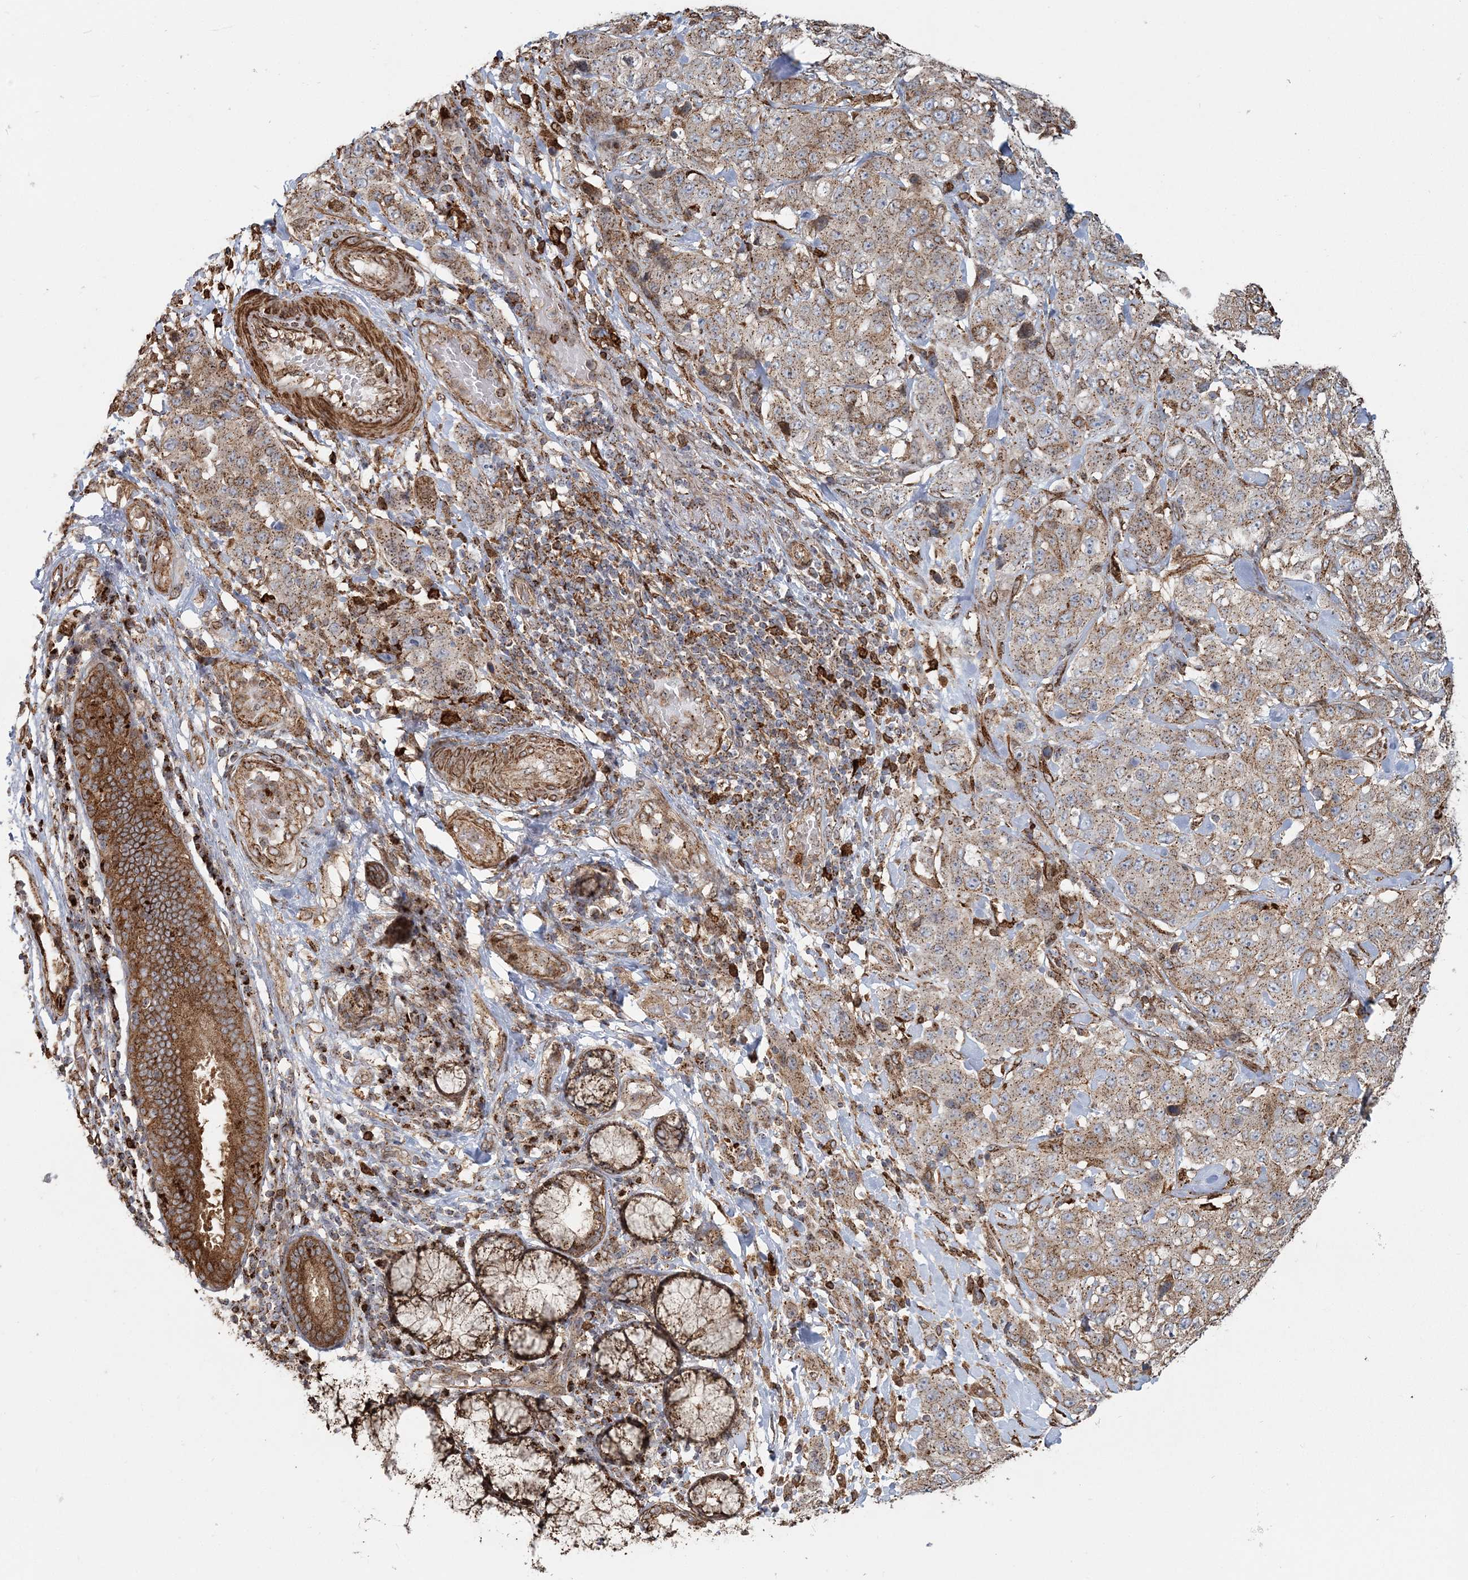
{"staining": {"intensity": "moderate", "quantity": ">75%", "location": "cytoplasmic/membranous"}, "tissue": "stomach cancer", "cell_type": "Tumor cells", "image_type": "cancer", "snomed": [{"axis": "morphology", "description": "Adenocarcinoma, NOS"}, {"axis": "topography", "description": "Stomach"}], "caption": "This image demonstrates immunohistochemistry staining of stomach cancer, with medium moderate cytoplasmic/membranous positivity in about >75% of tumor cells.", "gene": "TRAF3IP2", "patient": {"sex": "male", "age": 48}}